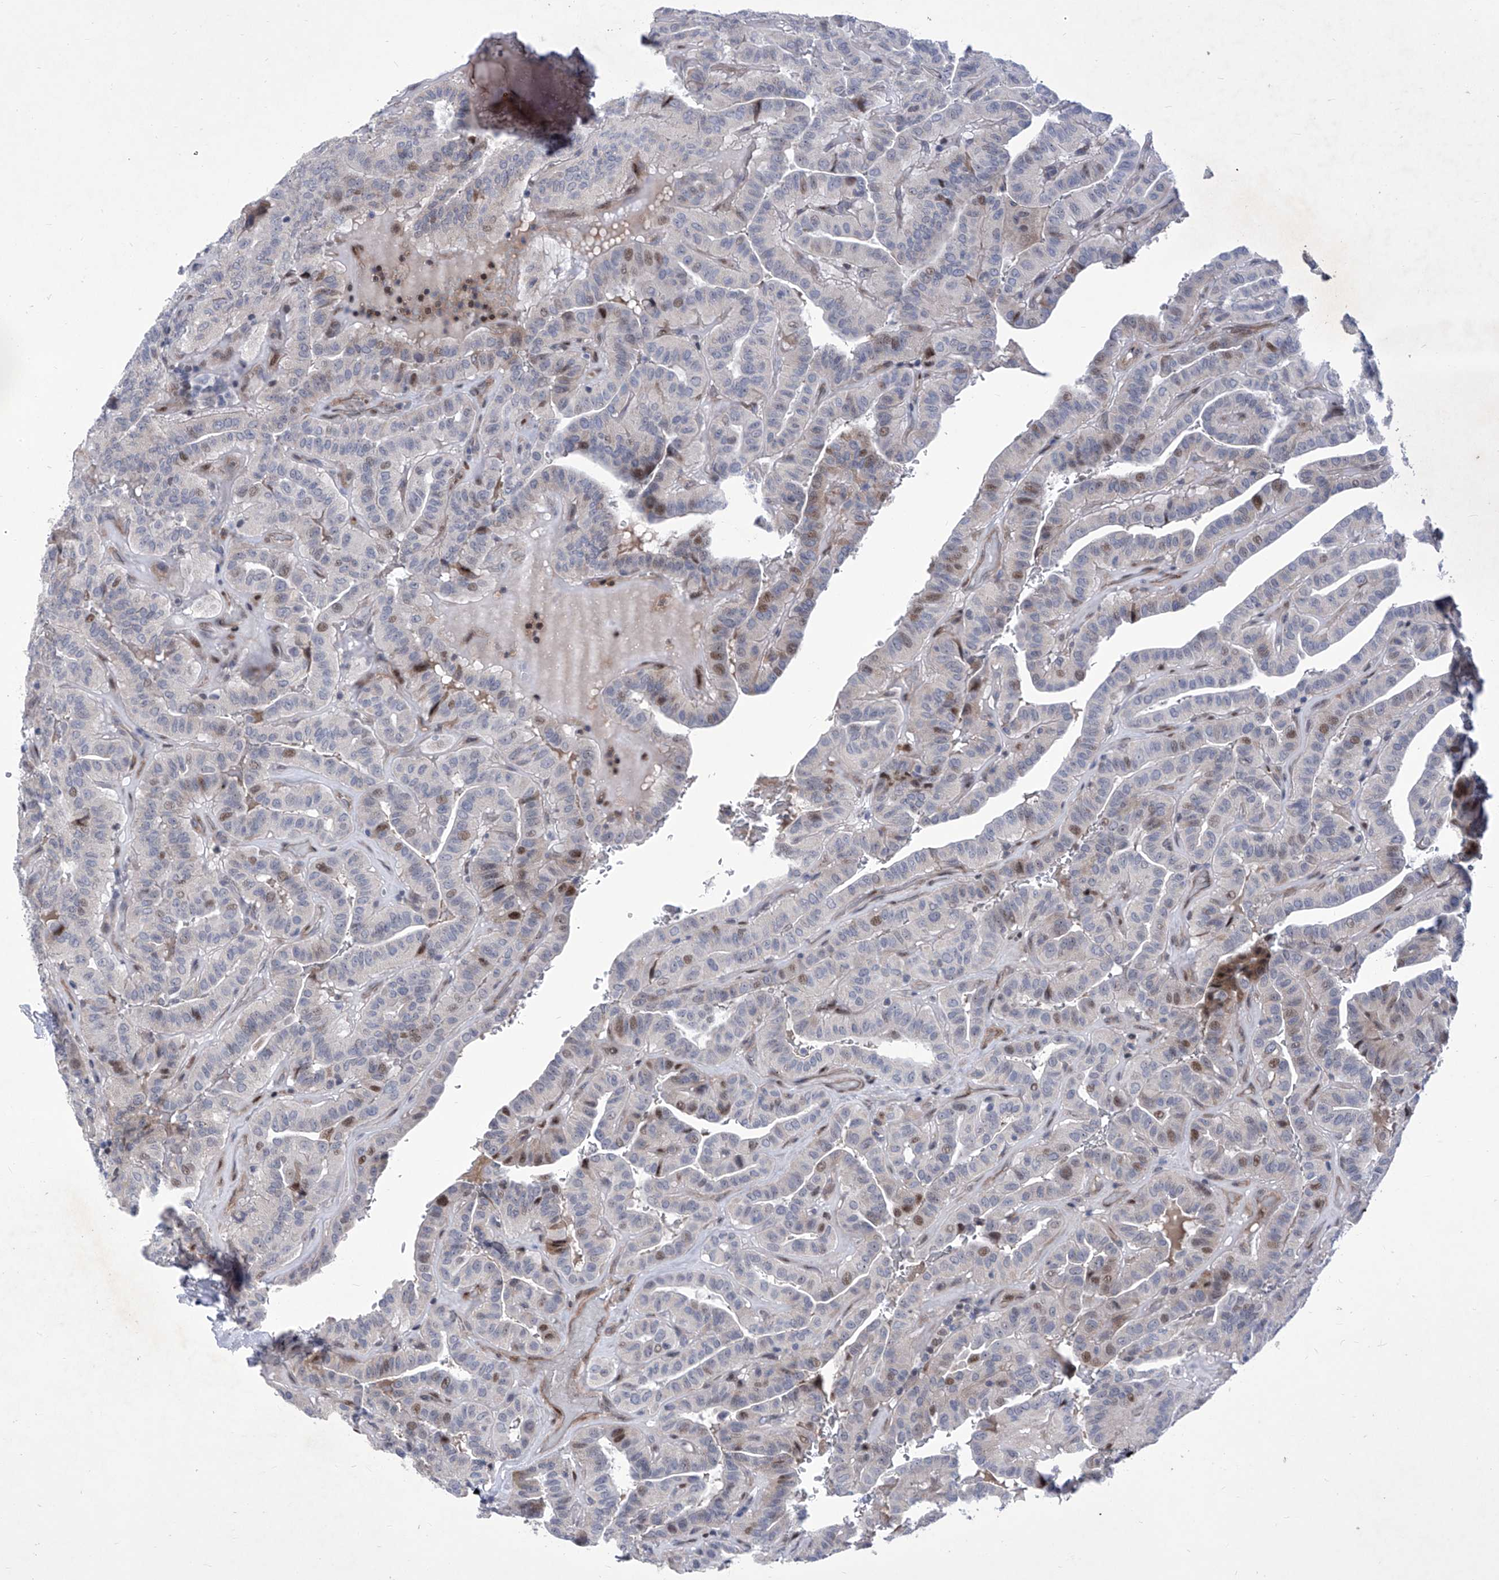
{"staining": {"intensity": "moderate", "quantity": "<25%", "location": "nuclear"}, "tissue": "thyroid cancer", "cell_type": "Tumor cells", "image_type": "cancer", "snomed": [{"axis": "morphology", "description": "Papillary adenocarcinoma, NOS"}, {"axis": "topography", "description": "Thyroid gland"}], "caption": "Protein expression analysis of human thyroid cancer reveals moderate nuclear staining in about <25% of tumor cells.", "gene": "NUFIP1", "patient": {"sex": "male", "age": 77}}